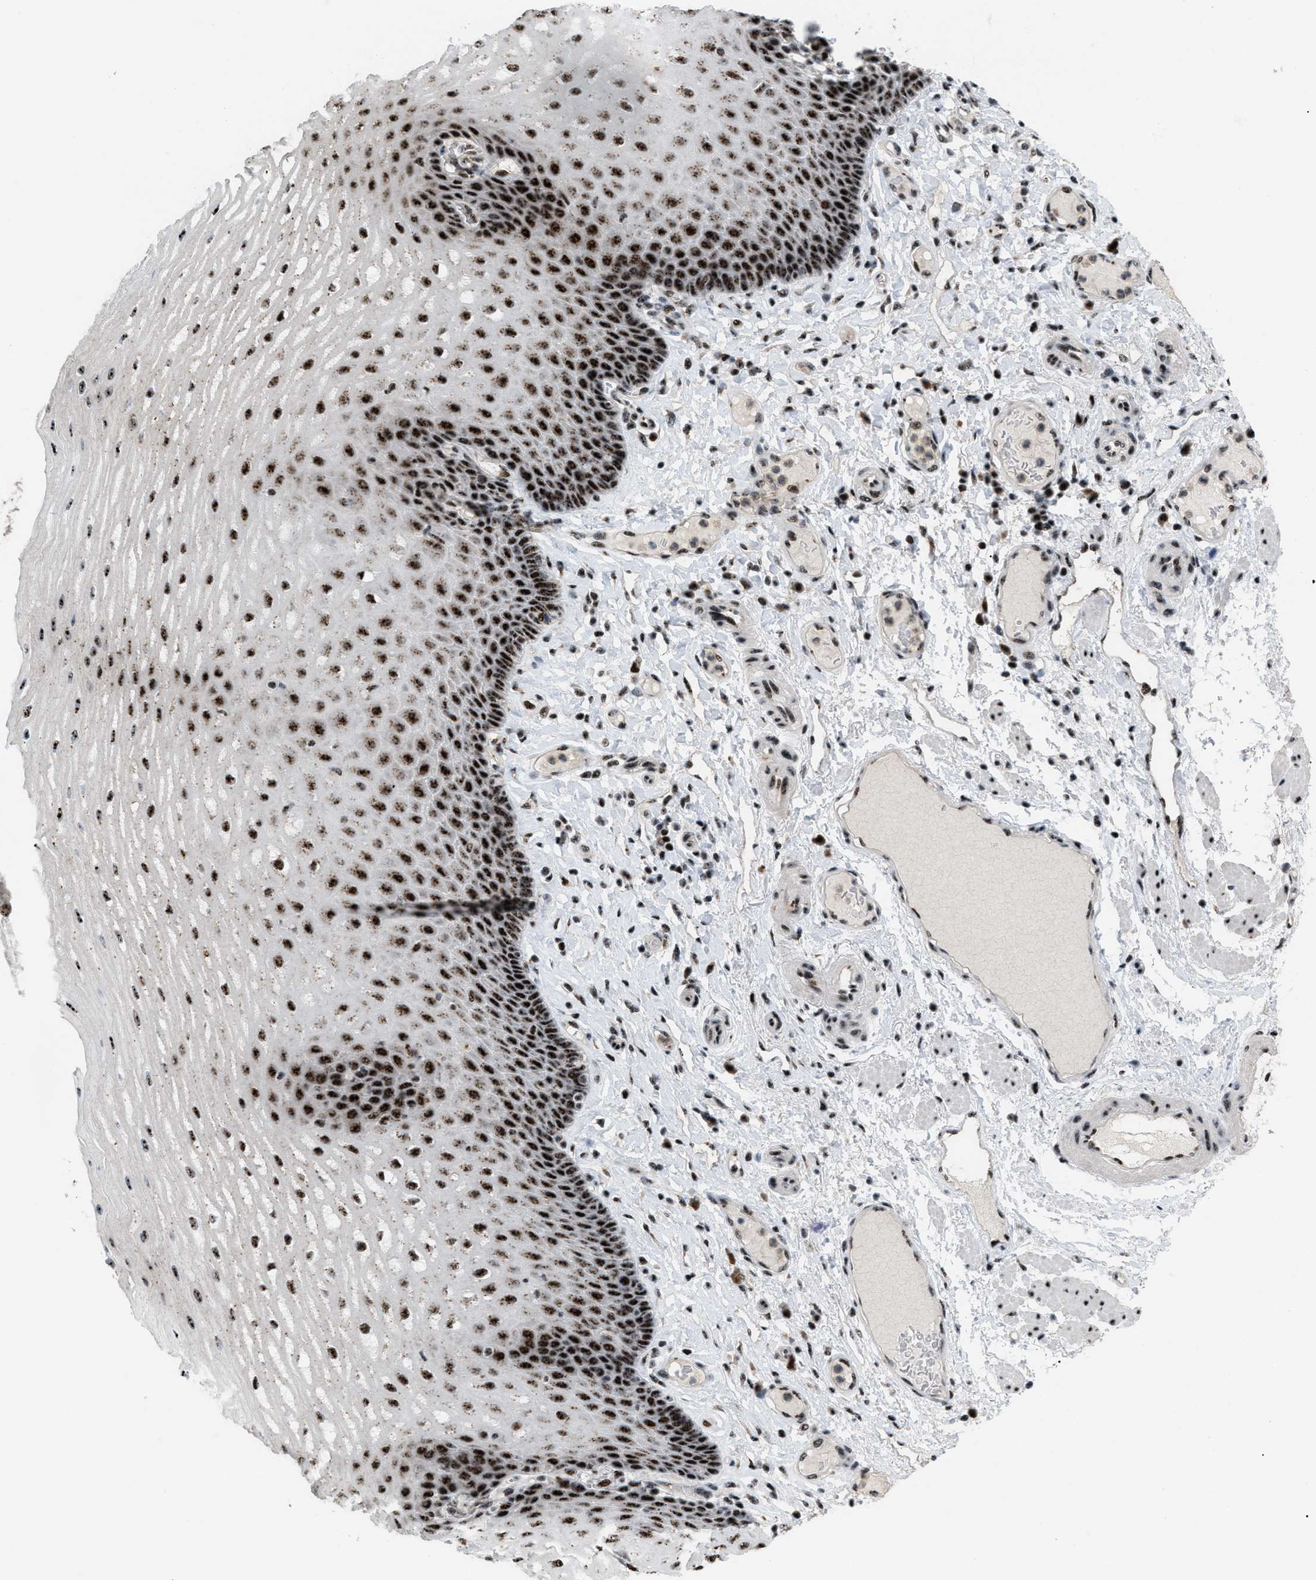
{"staining": {"intensity": "strong", "quantity": ">75%", "location": "nuclear"}, "tissue": "esophagus", "cell_type": "Squamous epithelial cells", "image_type": "normal", "snomed": [{"axis": "morphology", "description": "Normal tissue, NOS"}, {"axis": "topography", "description": "Esophagus"}], "caption": "IHC of unremarkable esophagus reveals high levels of strong nuclear staining in approximately >75% of squamous epithelial cells. Using DAB (3,3'-diaminobenzidine) (brown) and hematoxylin (blue) stains, captured at high magnification using brightfield microscopy.", "gene": "CDR2", "patient": {"sex": "male", "age": 54}}